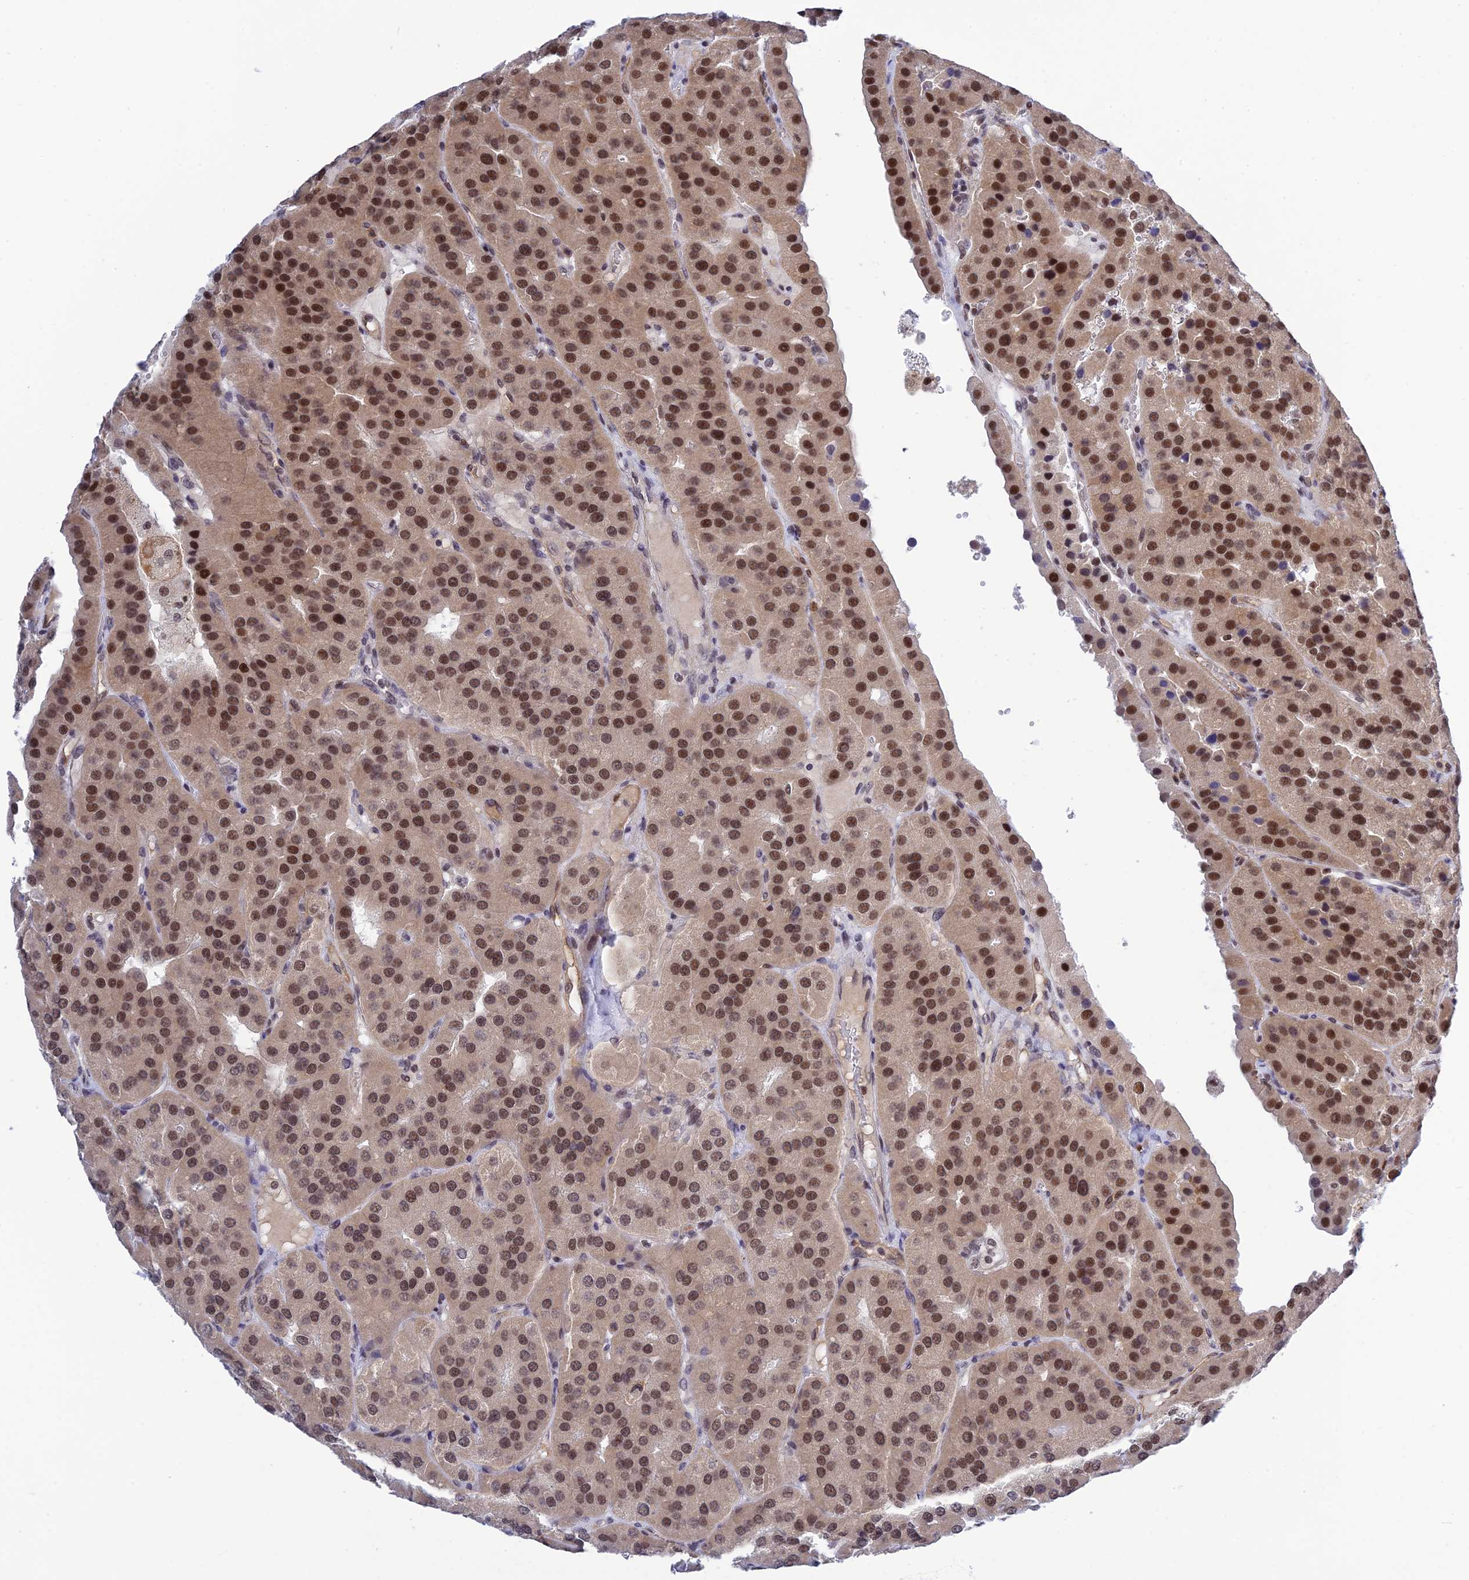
{"staining": {"intensity": "moderate", "quantity": ">75%", "location": "nuclear"}, "tissue": "parathyroid gland", "cell_type": "Glandular cells", "image_type": "normal", "snomed": [{"axis": "morphology", "description": "Normal tissue, NOS"}, {"axis": "morphology", "description": "Adenoma, NOS"}, {"axis": "topography", "description": "Parathyroid gland"}], "caption": "IHC micrograph of normal parathyroid gland stained for a protein (brown), which displays medium levels of moderate nuclear staining in about >75% of glandular cells.", "gene": "TCEA1", "patient": {"sex": "female", "age": 86}}